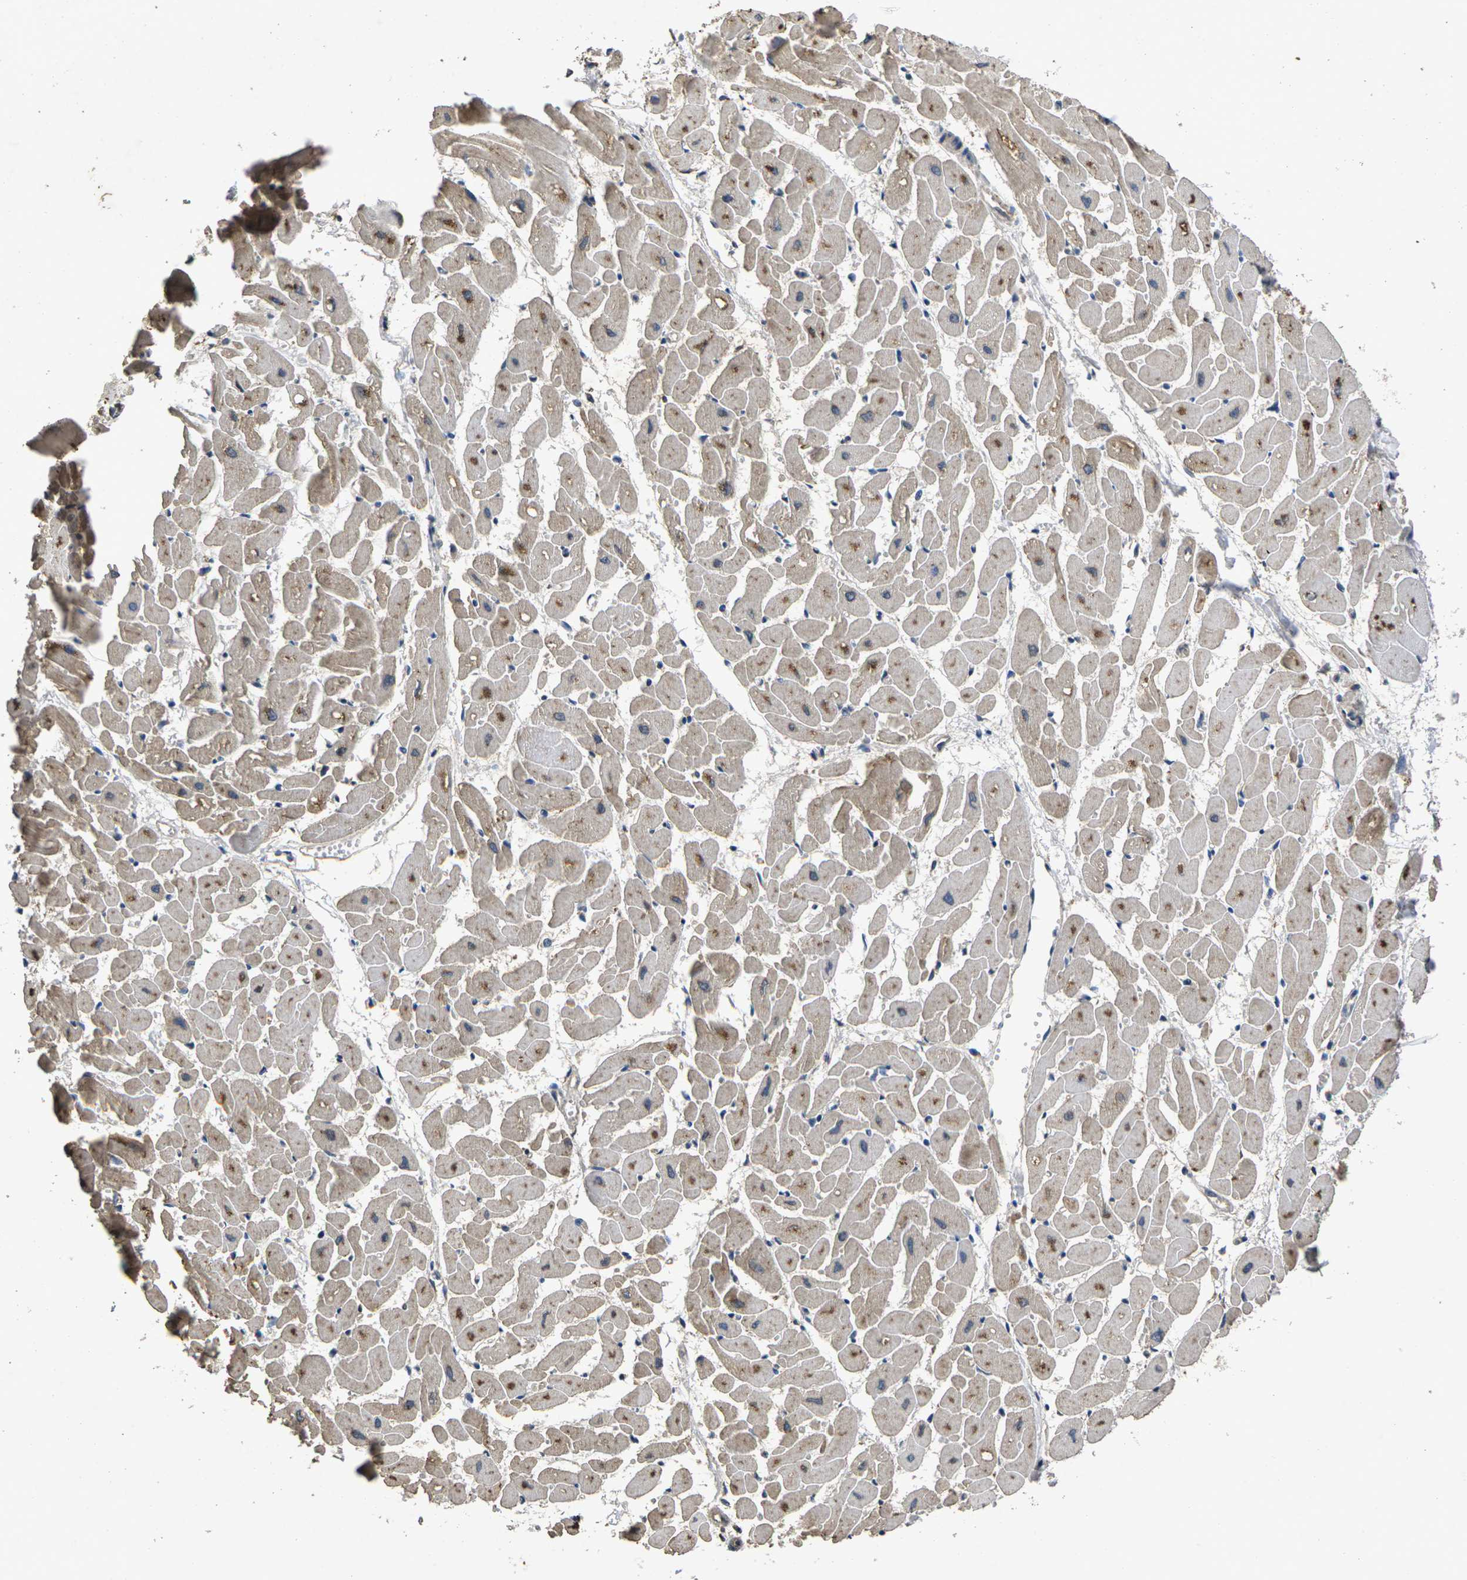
{"staining": {"intensity": "moderate", "quantity": "25%-75%", "location": "cytoplasmic/membranous"}, "tissue": "heart muscle", "cell_type": "Cardiomyocytes", "image_type": "normal", "snomed": [{"axis": "morphology", "description": "Normal tissue, NOS"}, {"axis": "topography", "description": "Heart"}], "caption": "Protein analysis of unremarkable heart muscle demonstrates moderate cytoplasmic/membranous expression in about 25%-75% of cardiomyocytes. Nuclei are stained in blue.", "gene": "B4GAT1", "patient": {"sex": "female", "age": 19}}